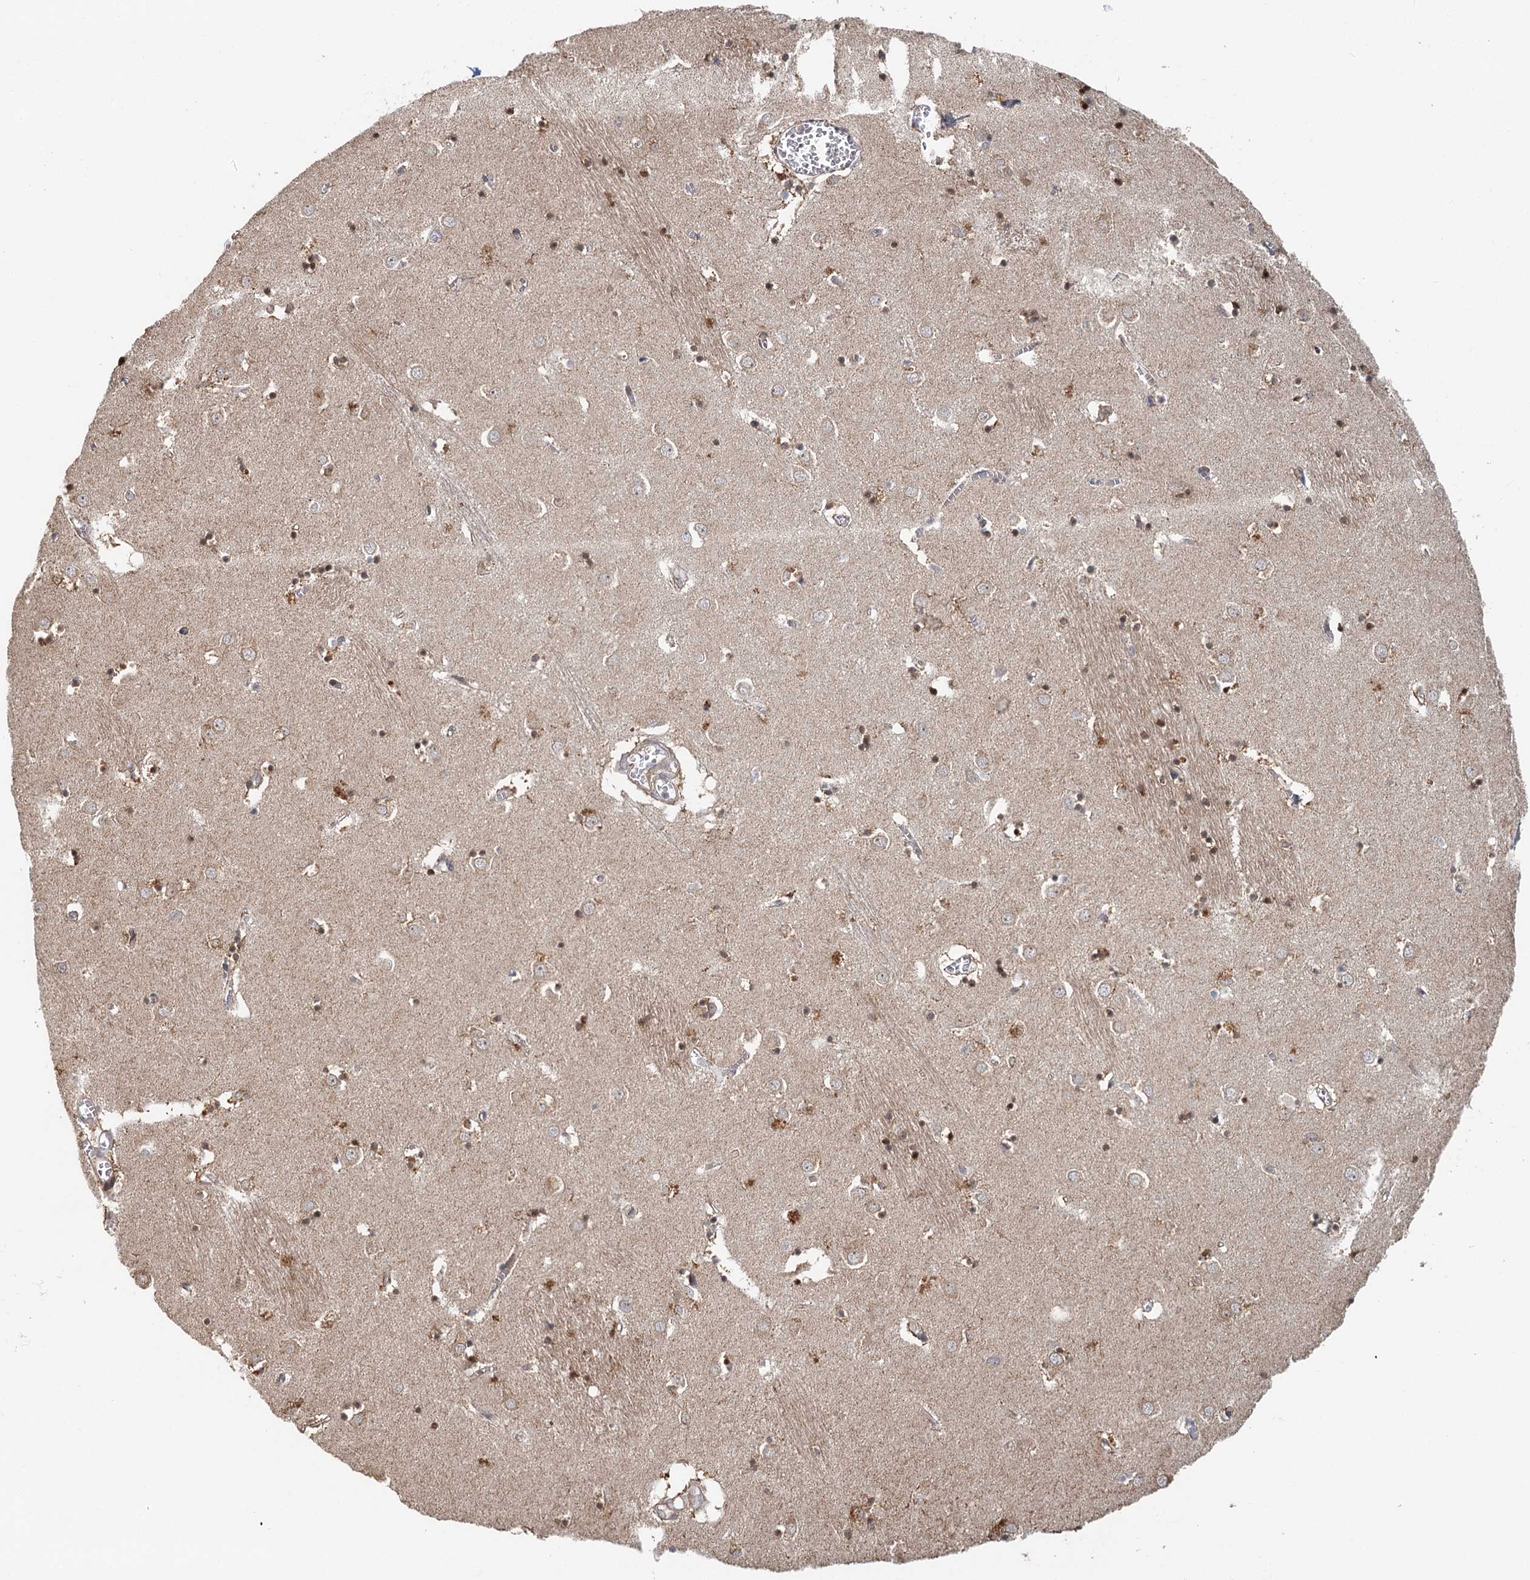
{"staining": {"intensity": "moderate", "quantity": "25%-75%", "location": "cytoplasmic/membranous,nuclear"}, "tissue": "caudate", "cell_type": "Glial cells", "image_type": "normal", "snomed": [{"axis": "morphology", "description": "Normal tissue, NOS"}, {"axis": "topography", "description": "Lateral ventricle wall"}], "caption": "Protein expression by IHC shows moderate cytoplasmic/membranous,nuclear expression in about 25%-75% of glial cells in normal caudate.", "gene": "RNF111", "patient": {"sex": "male", "age": 70}}